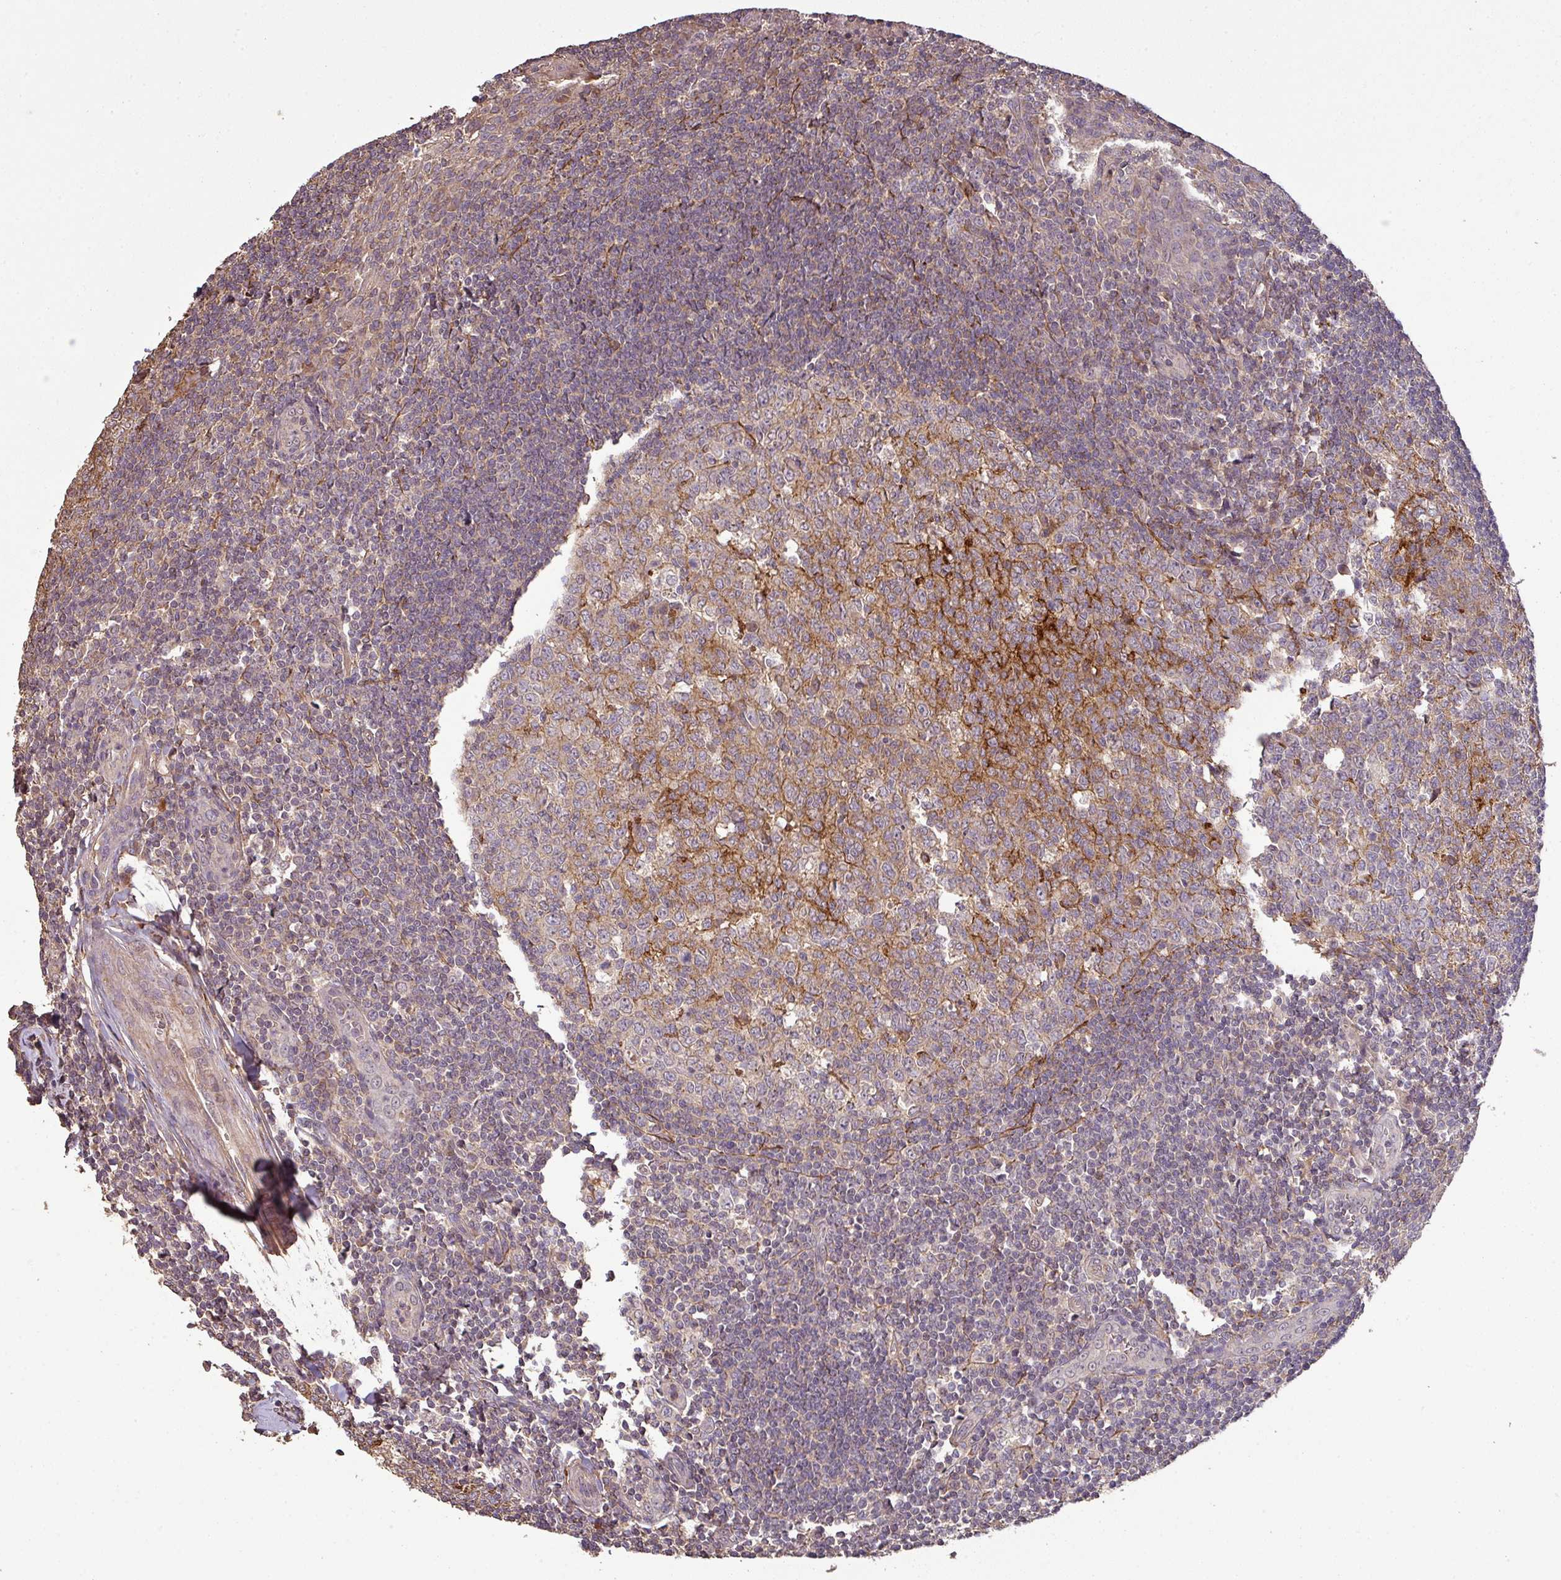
{"staining": {"intensity": "strong", "quantity": "<25%", "location": "cytoplasmic/membranous"}, "tissue": "tonsil", "cell_type": "Germinal center cells", "image_type": "normal", "snomed": [{"axis": "morphology", "description": "Normal tissue, NOS"}, {"axis": "topography", "description": "Tonsil"}], "caption": "A micrograph of human tonsil stained for a protein exhibits strong cytoplasmic/membranous brown staining in germinal center cells.", "gene": "ISLR", "patient": {"sex": "male", "age": 27}}